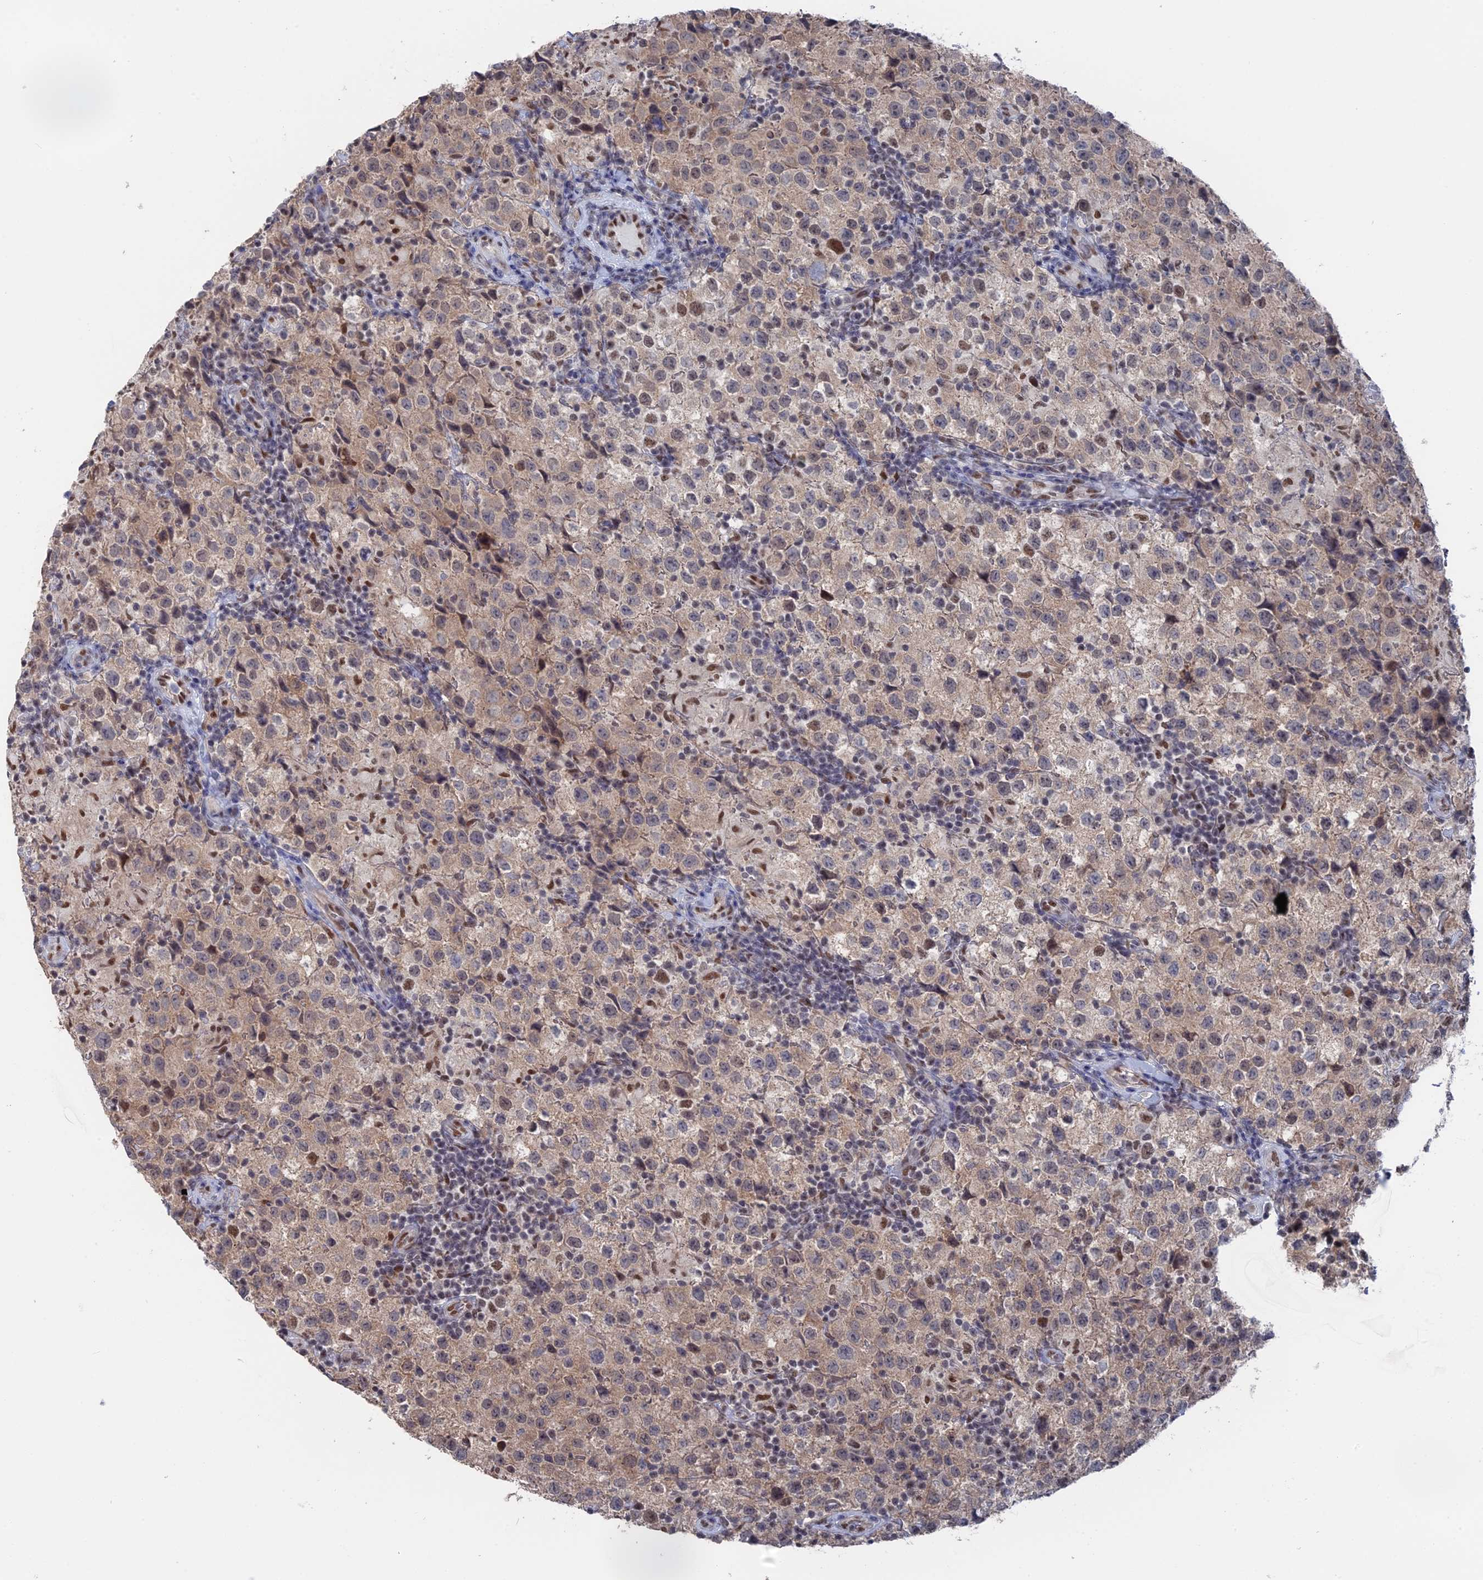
{"staining": {"intensity": "weak", "quantity": "25%-75%", "location": "cytoplasmic/membranous,nuclear"}, "tissue": "testis cancer", "cell_type": "Tumor cells", "image_type": "cancer", "snomed": [{"axis": "morphology", "description": "Seminoma, NOS"}, {"axis": "morphology", "description": "Carcinoma, Embryonal, NOS"}, {"axis": "topography", "description": "Testis"}], "caption": "DAB (3,3'-diaminobenzidine) immunohistochemical staining of testis embryonal carcinoma shows weak cytoplasmic/membranous and nuclear protein expression in about 25%-75% of tumor cells. (DAB (3,3'-diaminobenzidine) IHC, brown staining for protein, blue staining for nuclei).", "gene": "TSSC4", "patient": {"sex": "male", "age": 41}}